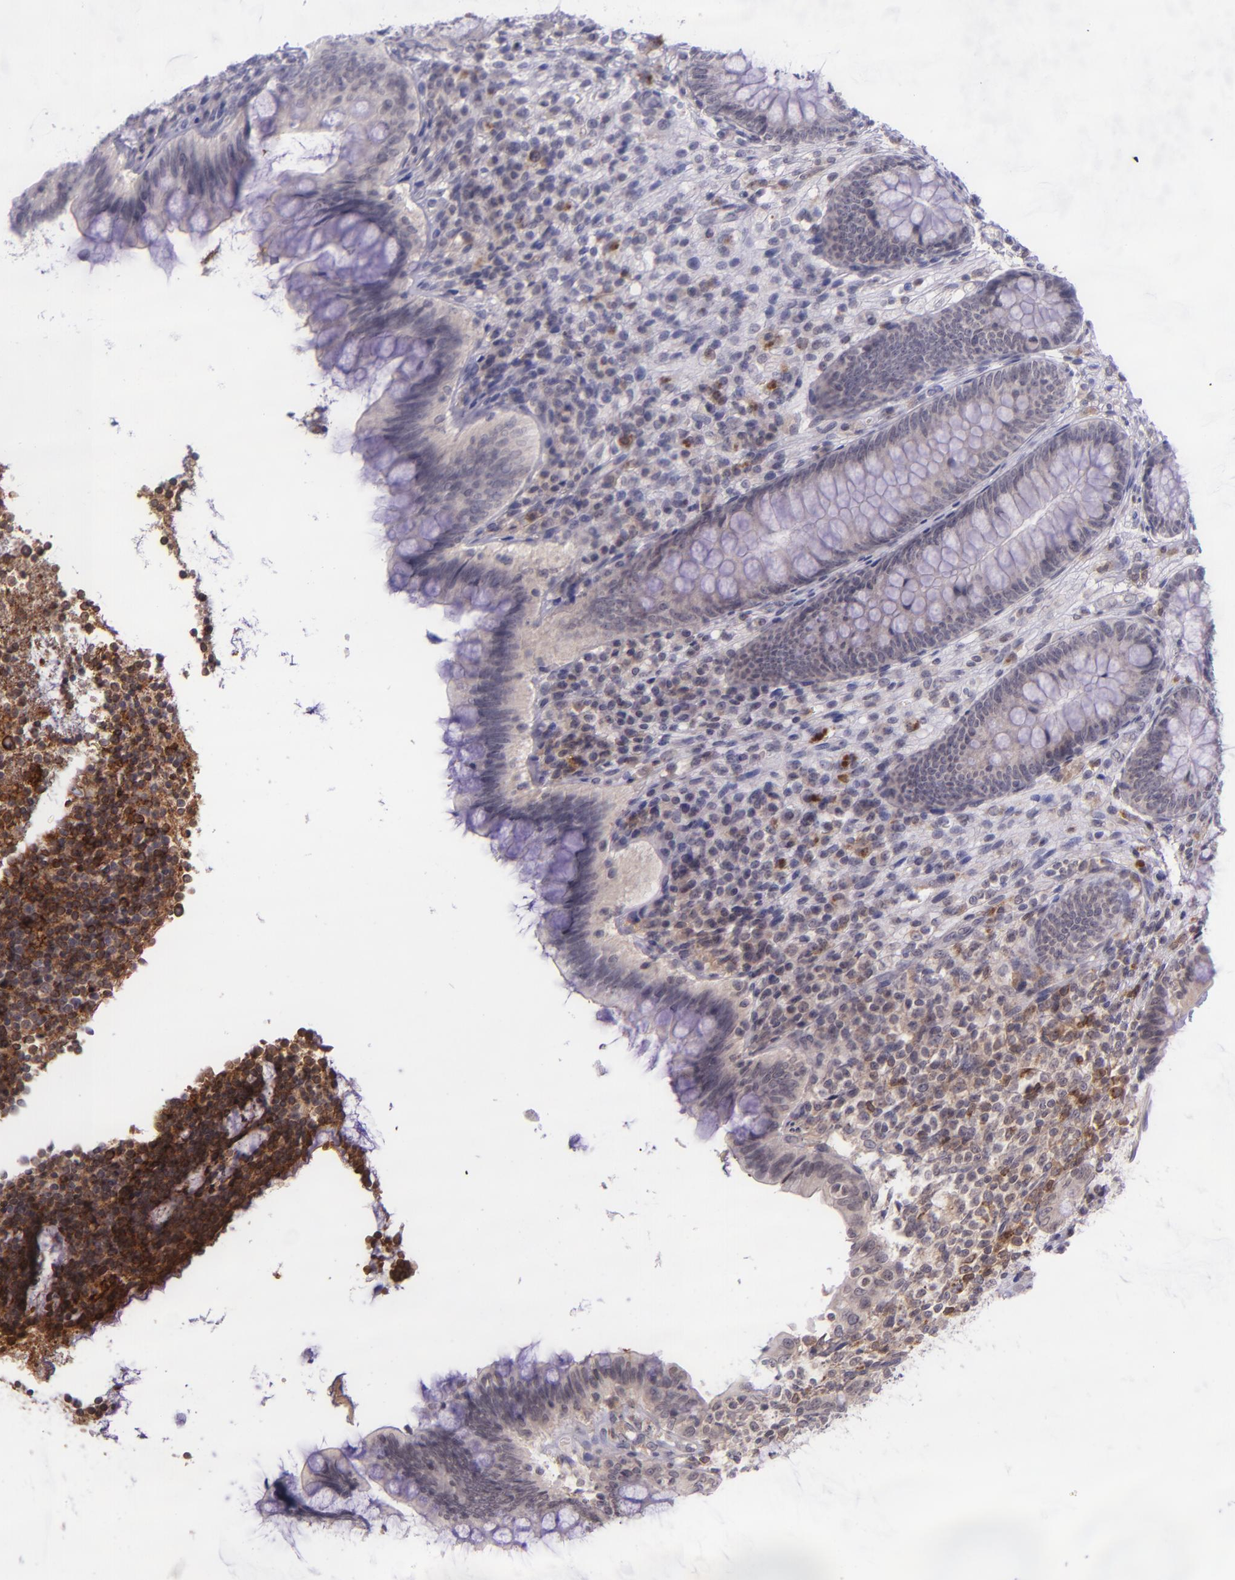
{"staining": {"intensity": "negative", "quantity": "none", "location": "none"}, "tissue": "appendix", "cell_type": "Glandular cells", "image_type": "normal", "snomed": [{"axis": "morphology", "description": "Normal tissue, NOS"}, {"axis": "topography", "description": "Appendix"}], "caption": "Glandular cells show no significant staining in normal appendix.", "gene": "SELL", "patient": {"sex": "female", "age": 66}}